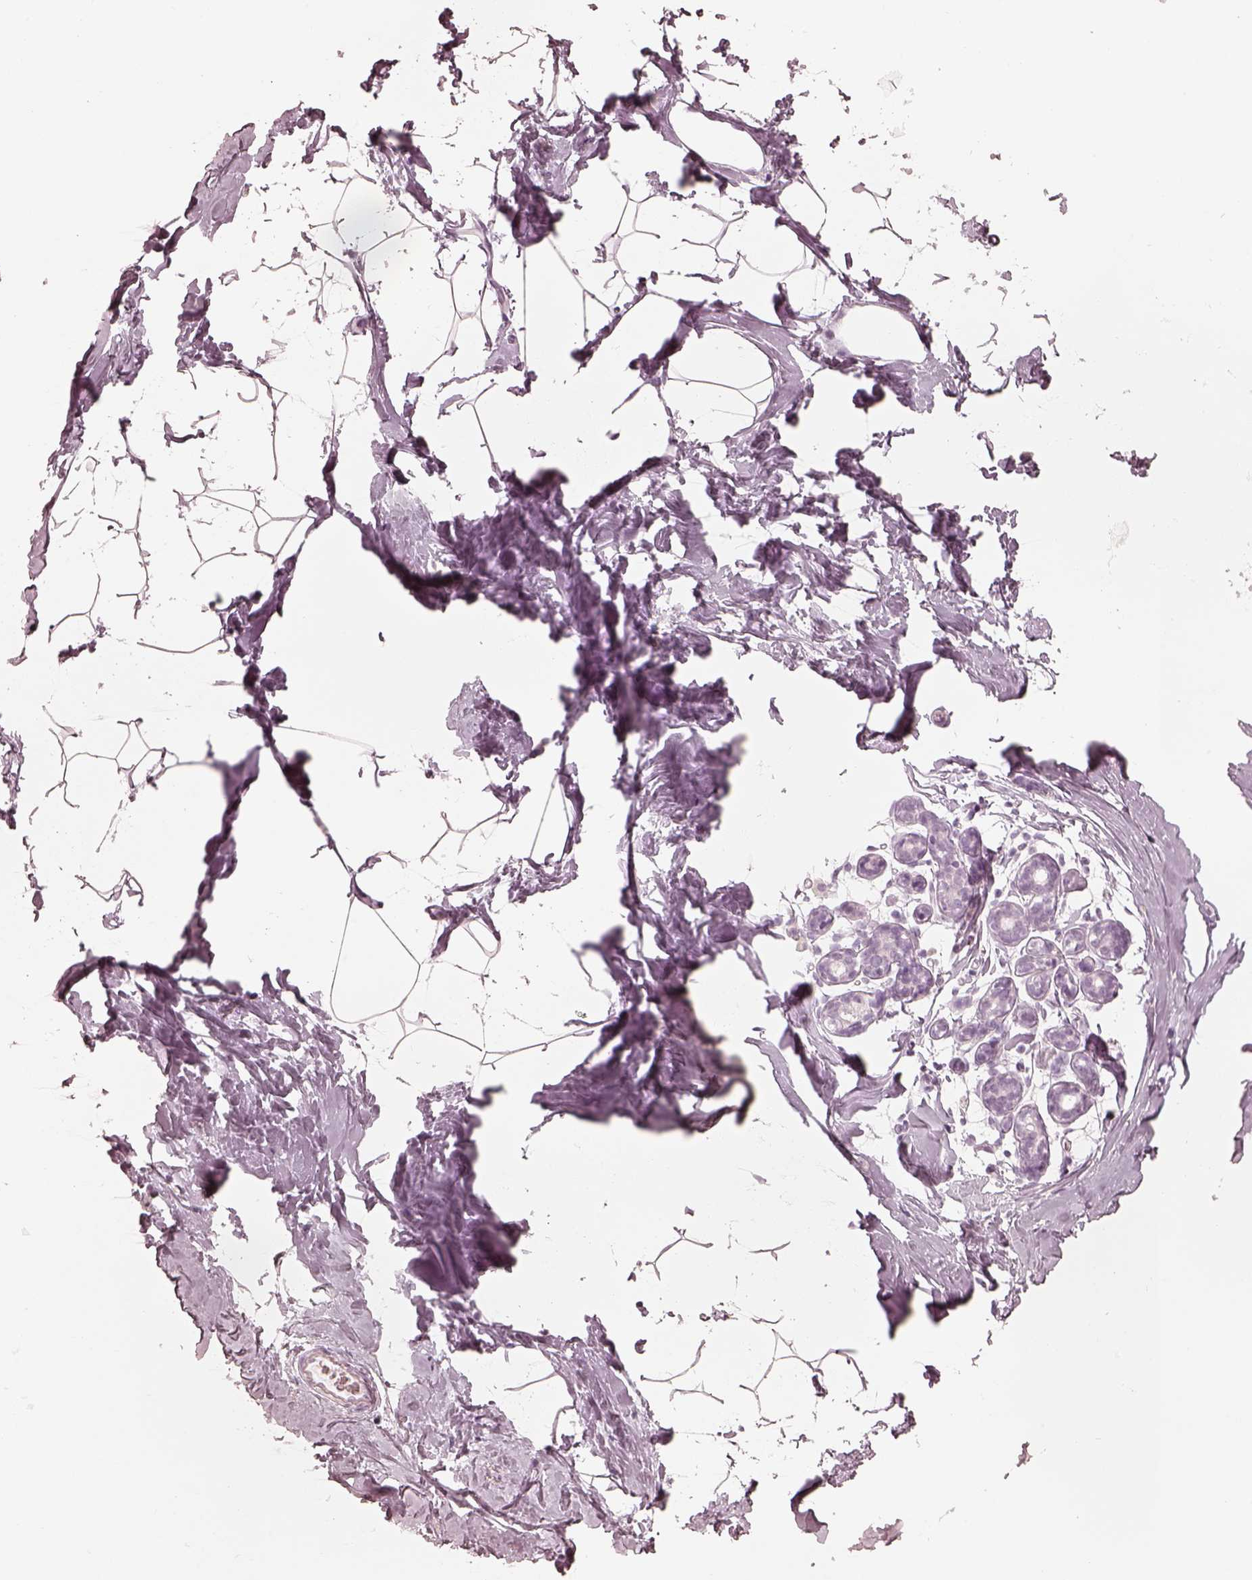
{"staining": {"intensity": "negative", "quantity": "none", "location": "none"}, "tissue": "breast", "cell_type": "Adipocytes", "image_type": "normal", "snomed": [{"axis": "morphology", "description": "Normal tissue, NOS"}, {"axis": "topography", "description": "Breast"}], "caption": "Breast was stained to show a protein in brown. There is no significant expression in adipocytes. (DAB (3,3'-diaminobenzidine) IHC visualized using brightfield microscopy, high magnification).", "gene": "CALR3", "patient": {"sex": "female", "age": 32}}